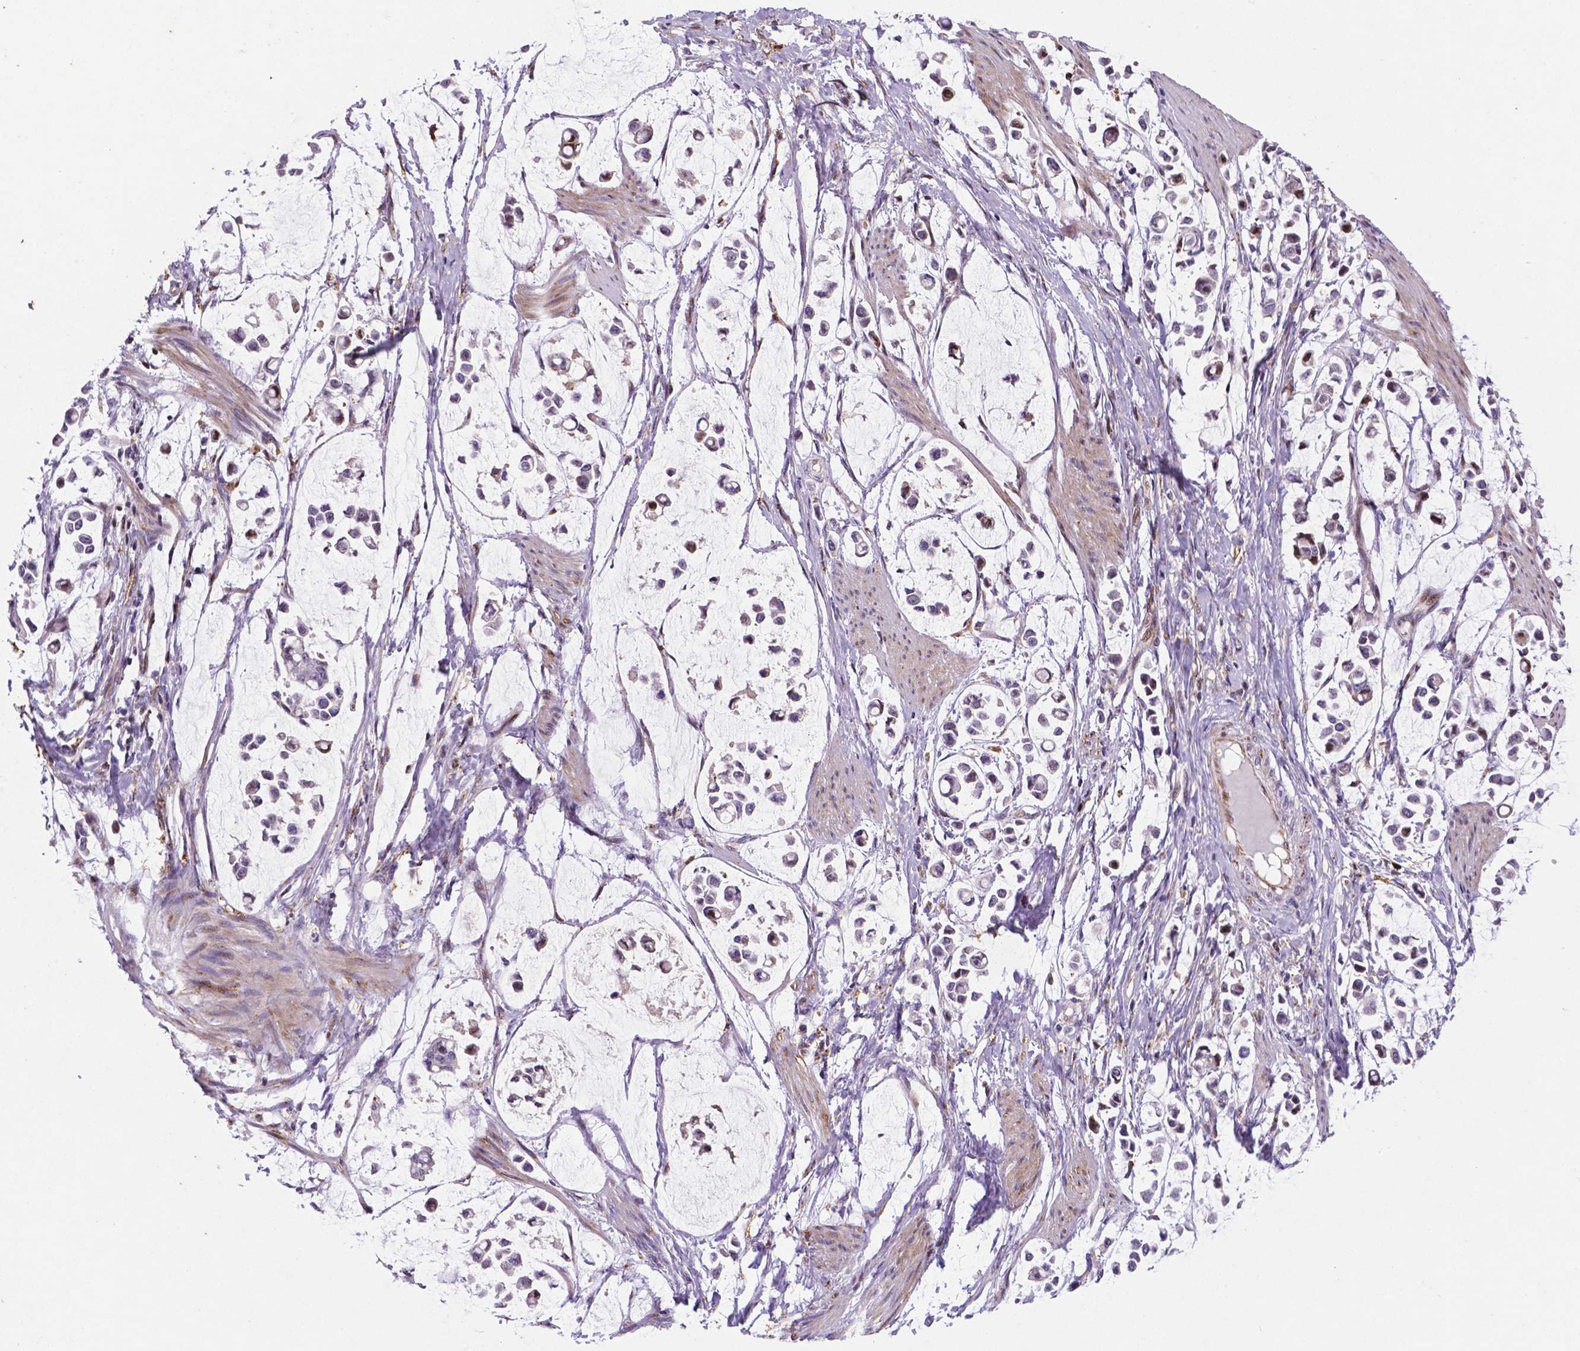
{"staining": {"intensity": "moderate", "quantity": "<25%", "location": "nuclear"}, "tissue": "stomach cancer", "cell_type": "Tumor cells", "image_type": "cancer", "snomed": [{"axis": "morphology", "description": "Adenocarcinoma, NOS"}, {"axis": "topography", "description": "Stomach"}], "caption": "Approximately <25% of tumor cells in human adenocarcinoma (stomach) show moderate nuclear protein expression as visualized by brown immunohistochemical staining.", "gene": "TM4SF20", "patient": {"sex": "male", "age": 82}}